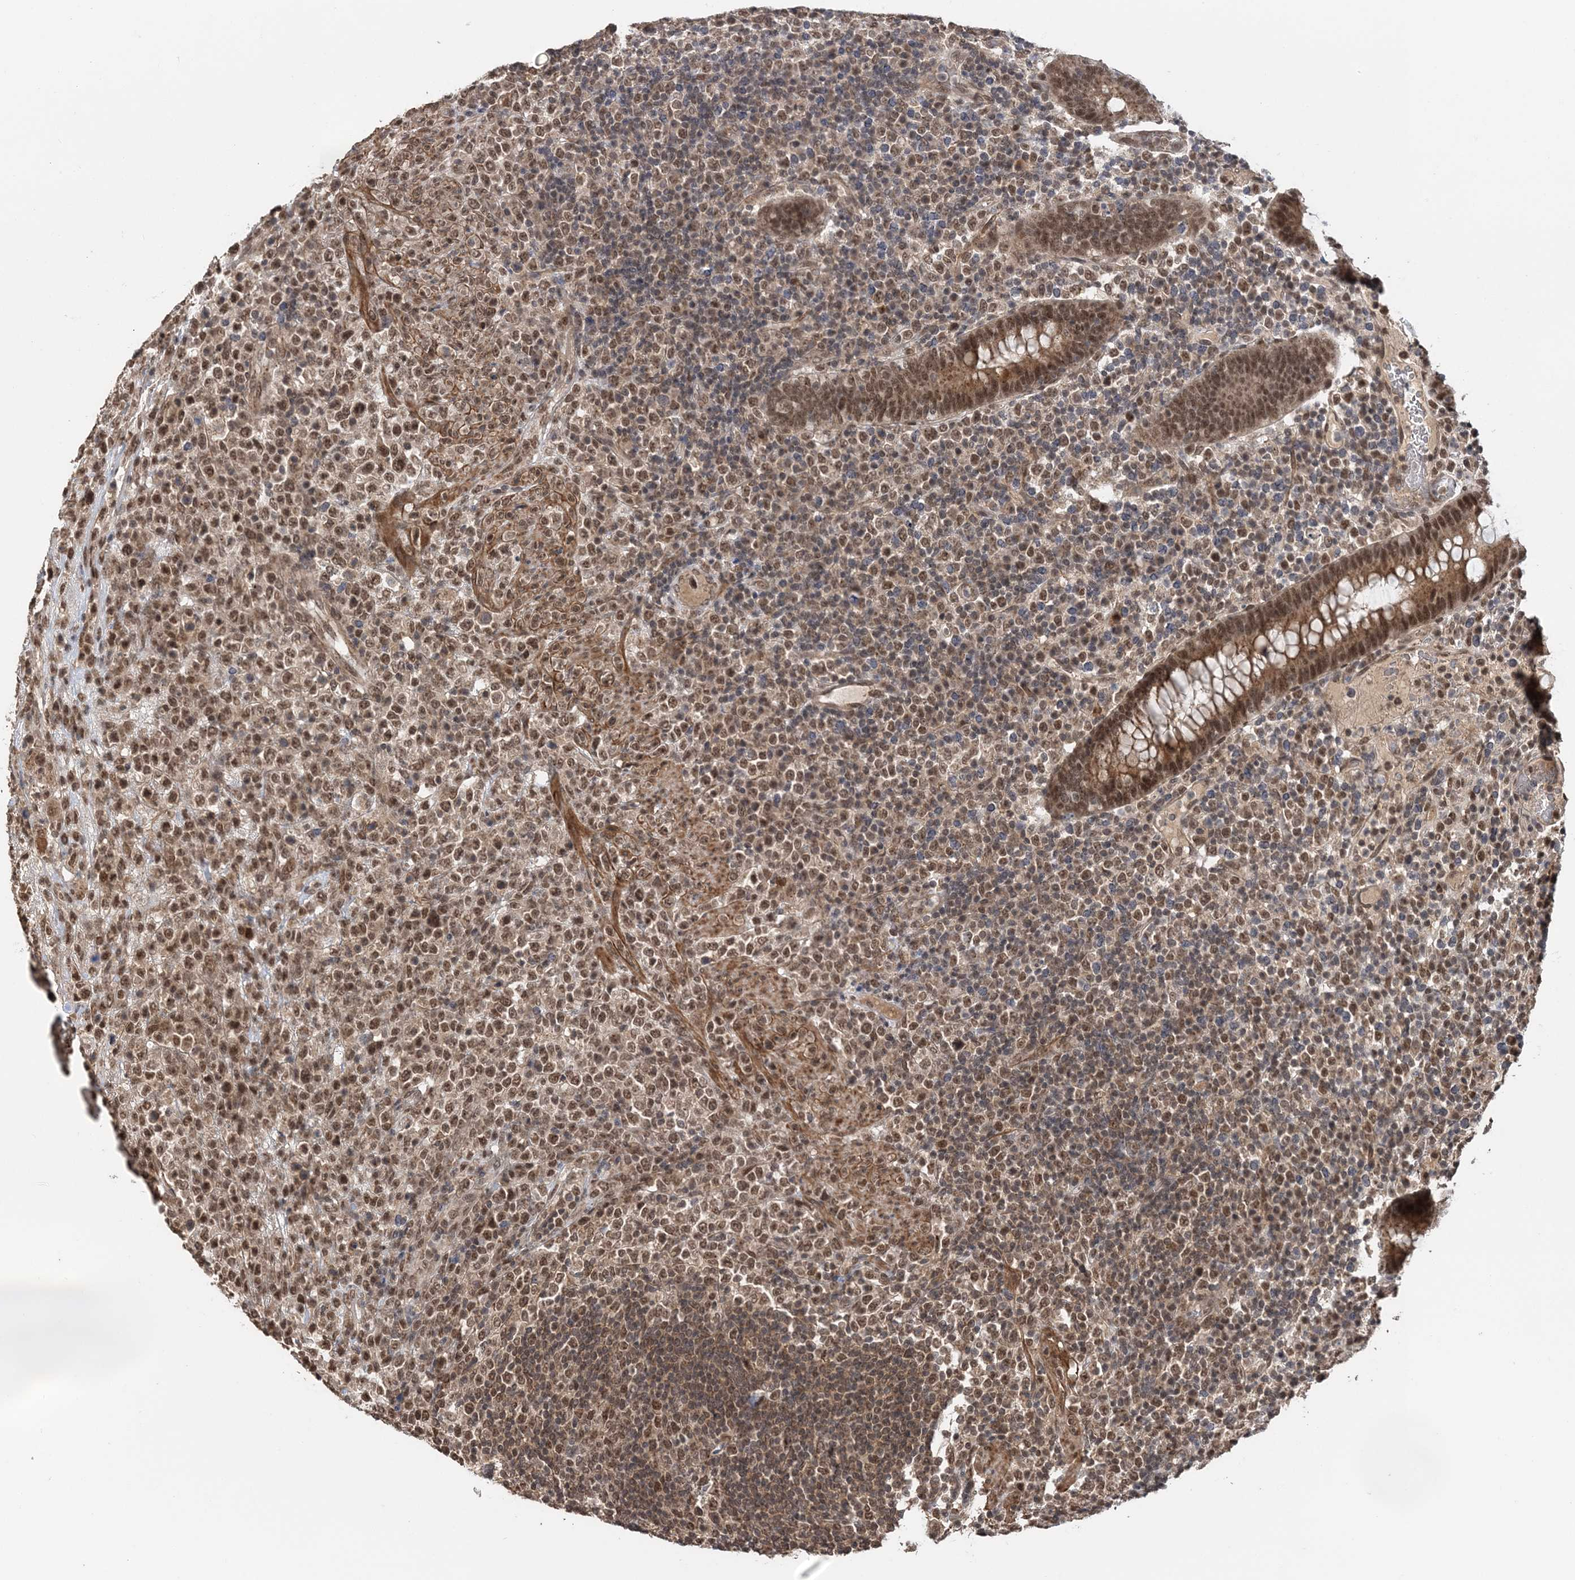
{"staining": {"intensity": "moderate", "quantity": ">75%", "location": "nuclear"}, "tissue": "lymphoma", "cell_type": "Tumor cells", "image_type": "cancer", "snomed": [{"axis": "morphology", "description": "Malignant lymphoma, non-Hodgkin's type, High grade"}, {"axis": "topography", "description": "Colon"}], "caption": "A histopathology image showing moderate nuclear staining in approximately >75% of tumor cells in malignant lymphoma, non-Hodgkin's type (high-grade), as visualized by brown immunohistochemical staining.", "gene": "TSHZ2", "patient": {"sex": "female", "age": 53}}